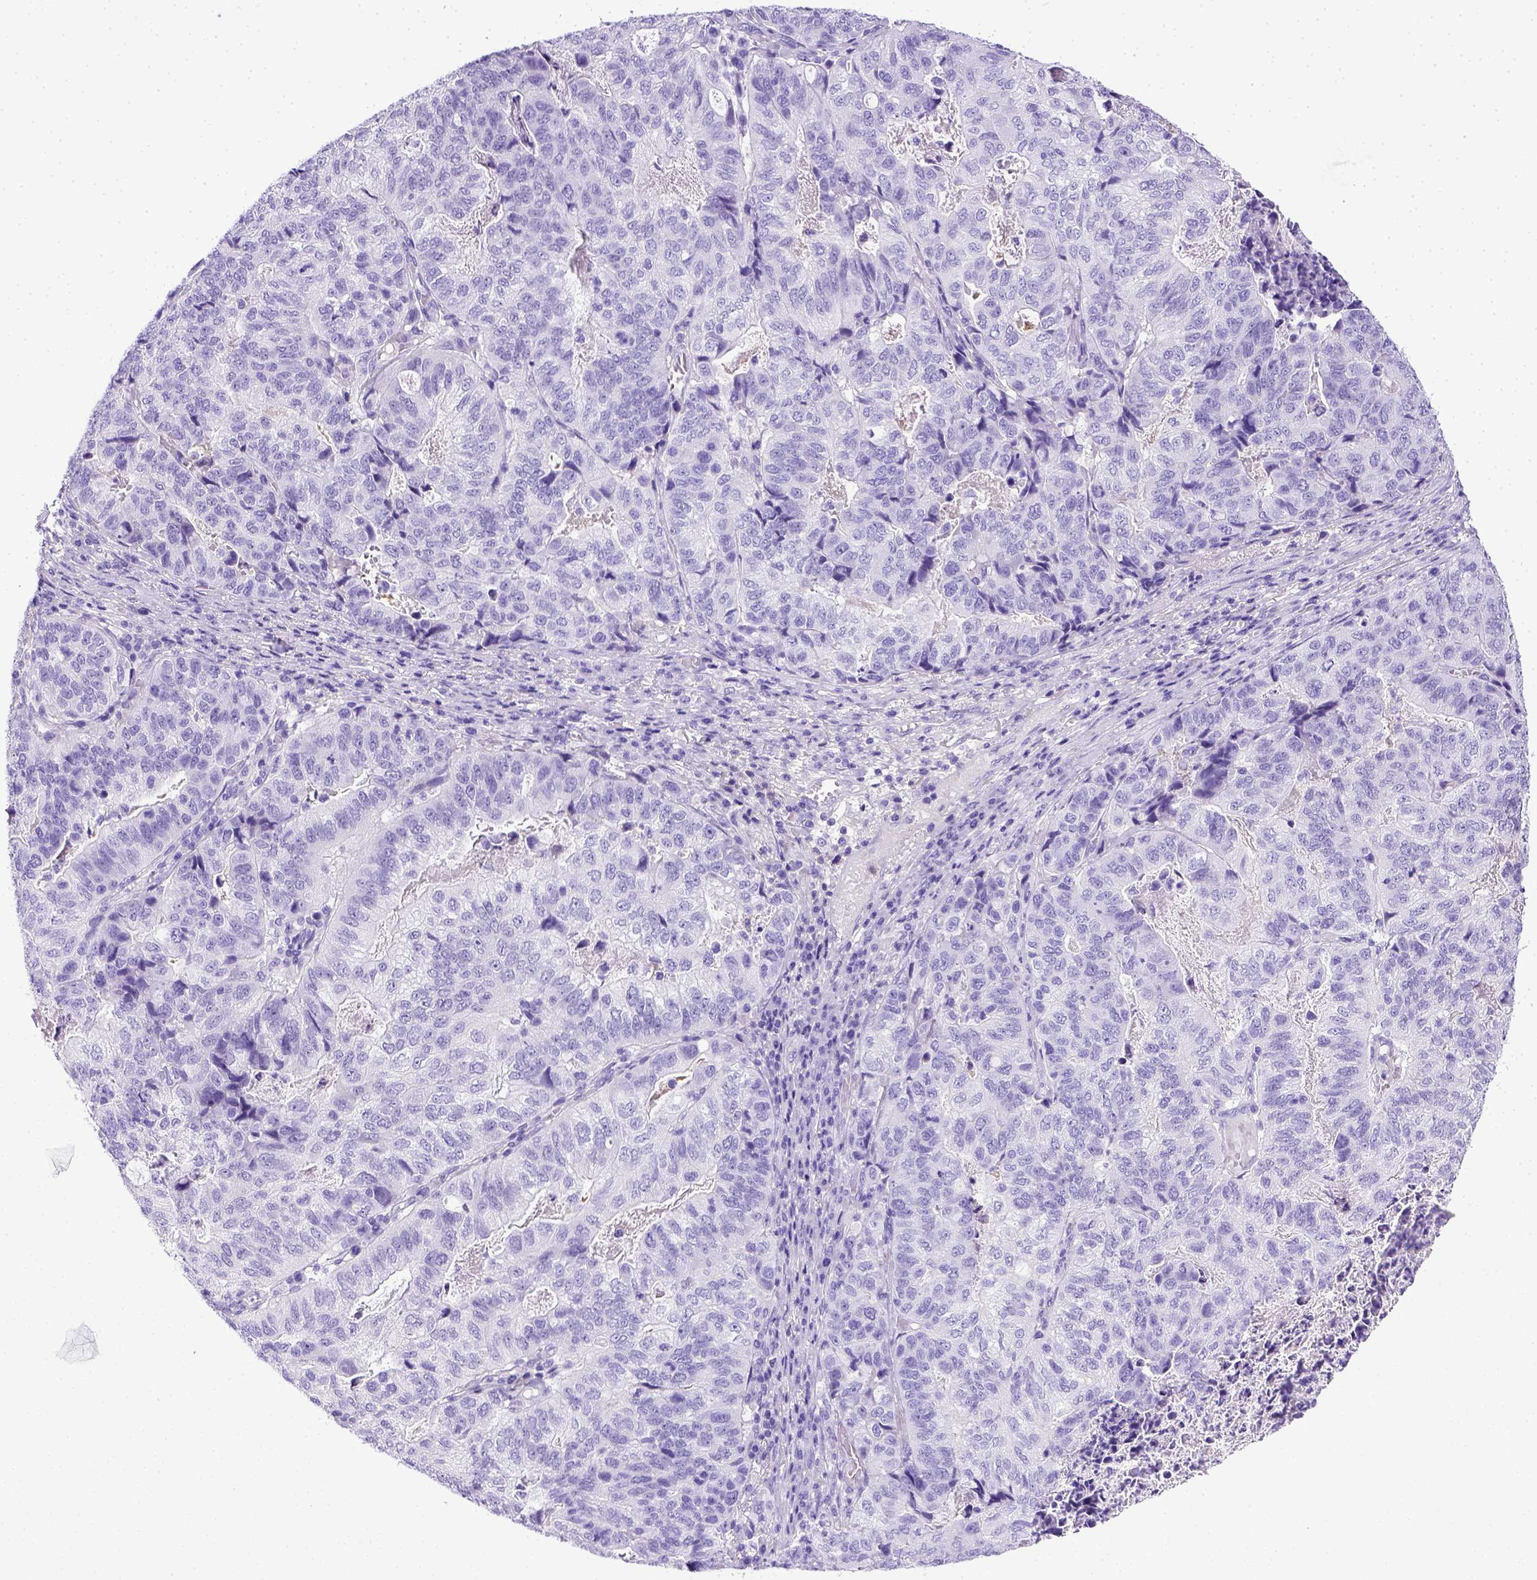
{"staining": {"intensity": "negative", "quantity": "none", "location": "none"}, "tissue": "stomach cancer", "cell_type": "Tumor cells", "image_type": "cancer", "snomed": [{"axis": "morphology", "description": "Adenocarcinoma, NOS"}, {"axis": "topography", "description": "Stomach, upper"}], "caption": "The micrograph shows no significant positivity in tumor cells of adenocarcinoma (stomach).", "gene": "ITIH4", "patient": {"sex": "female", "age": 67}}